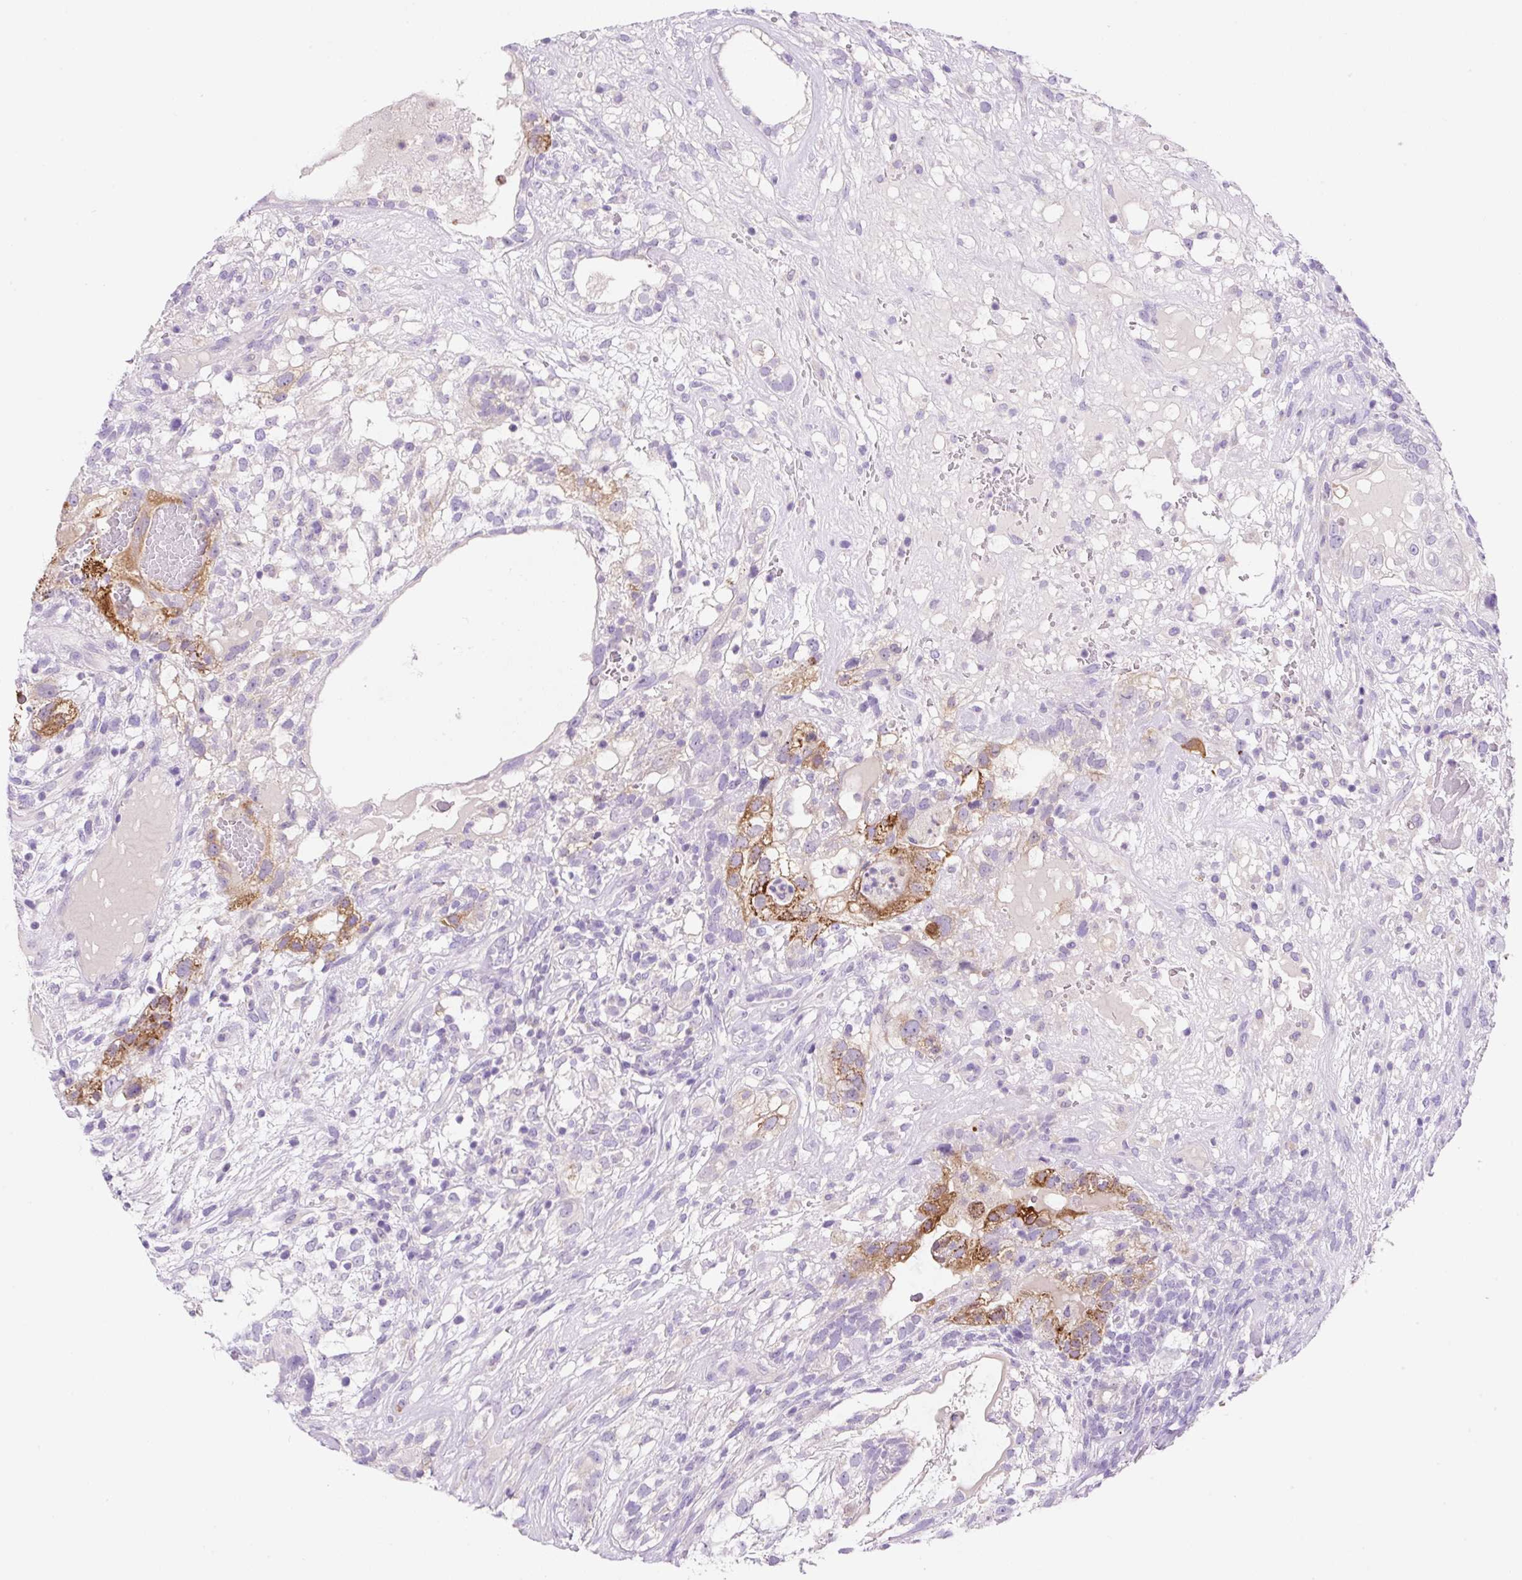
{"staining": {"intensity": "strong", "quantity": "<25%", "location": "cytoplasmic/membranous"}, "tissue": "testis cancer", "cell_type": "Tumor cells", "image_type": "cancer", "snomed": [{"axis": "morphology", "description": "Seminoma, NOS"}, {"axis": "morphology", "description": "Carcinoma, Embryonal, NOS"}, {"axis": "topography", "description": "Testis"}], "caption": "Immunohistochemistry staining of testis cancer, which demonstrates medium levels of strong cytoplasmic/membranous staining in approximately <25% of tumor cells indicating strong cytoplasmic/membranous protein positivity. The staining was performed using DAB (brown) for protein detection and nuclei were counterstained in hematoxylin (blue).", "gene": "NDST3", "patient": {"sex": "male", "age": 41}}